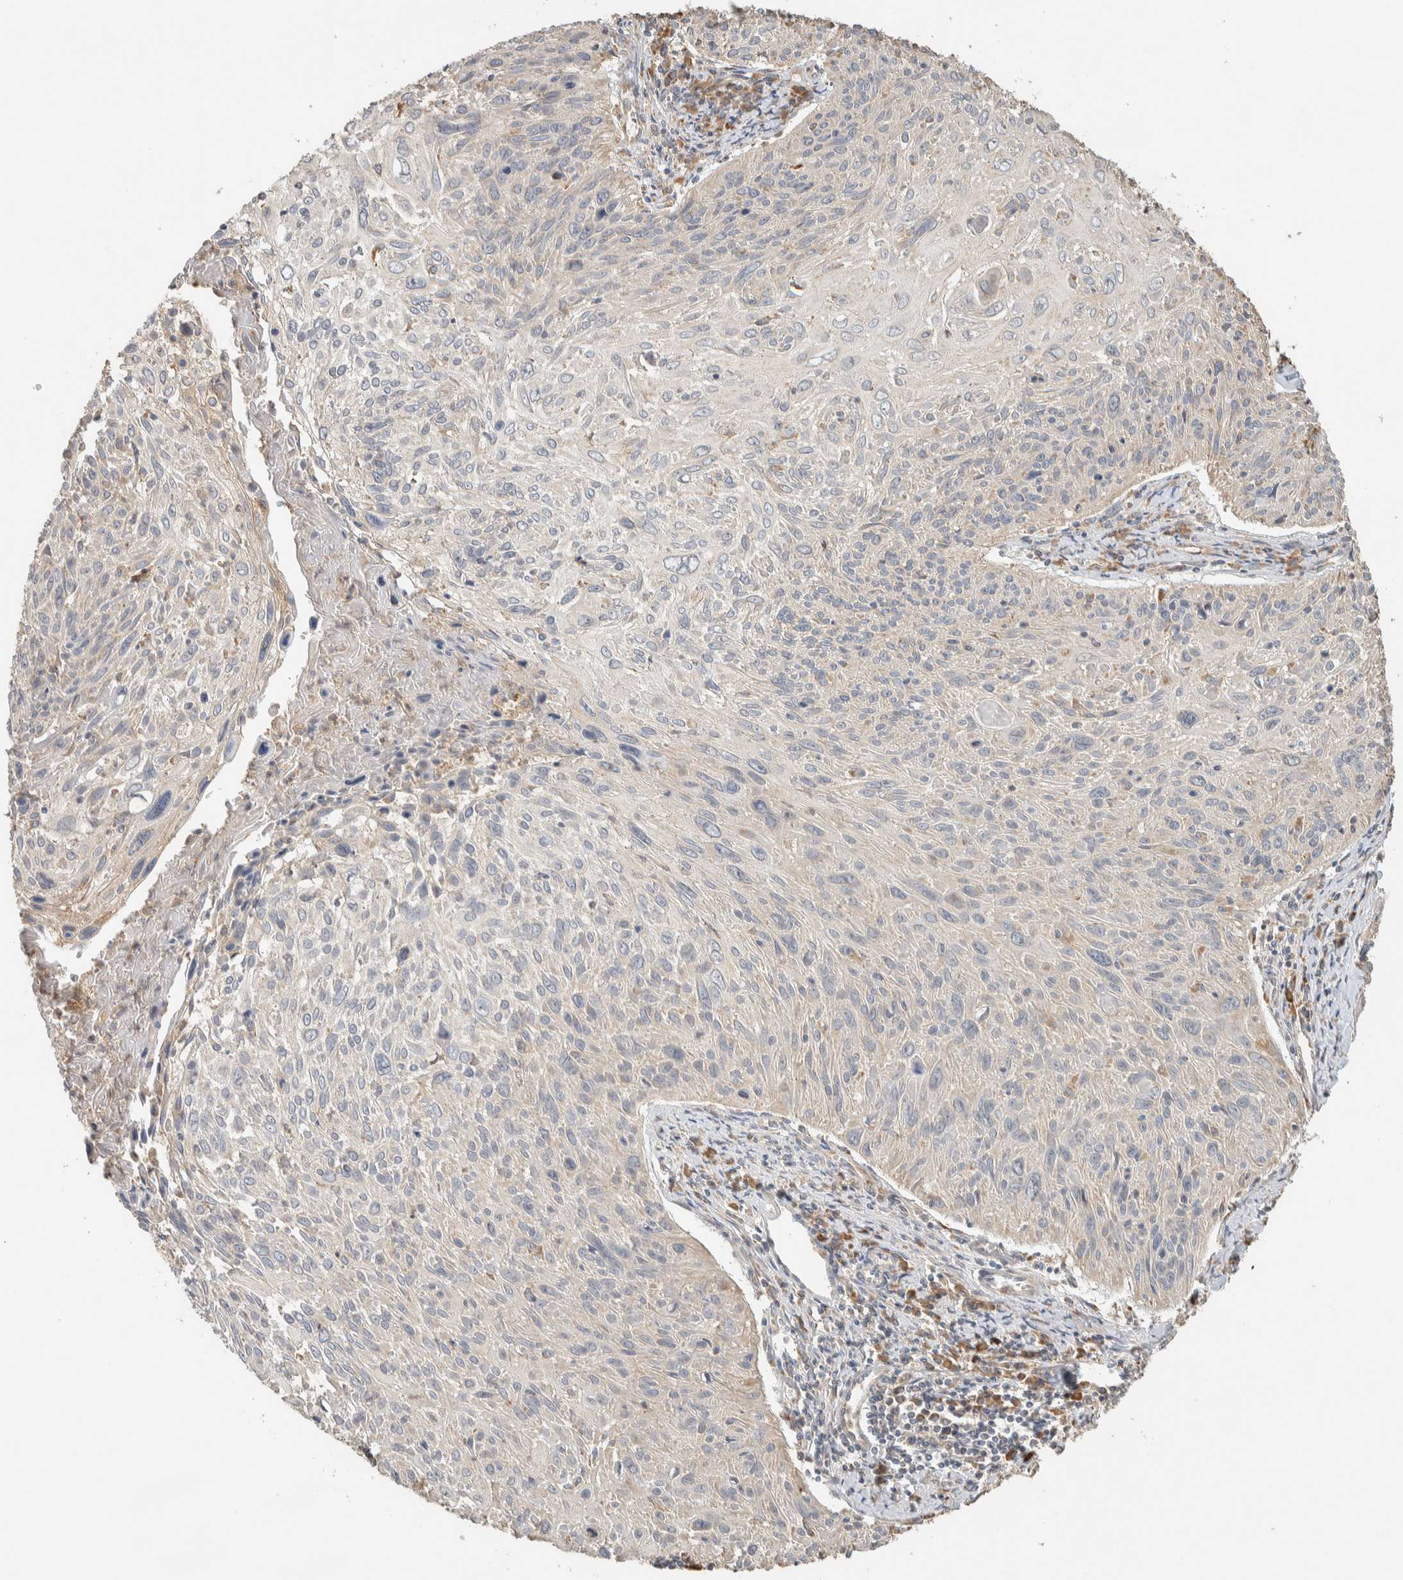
{"staining": {"intensity": "weak", "quantity": "<25%", "location": "cytoplasmic/membranous"}, "tissue": "cervical cancer", "cell_type": "Tumor cells", "image_type": "cancer", "snomed": [{"axis": "morphology", "description": "Squamous cell carcinoma, NOS"}, {"axis": "topography", "description": "Cervix"}], "caption": "This is an immunohistochemistry (IHC) image of human squamous cell carcinoma (cervical). There is no expression in tumor cells.", "gene": "RAB11FIP1", "patient": {"sex": "female", "age": 51}}